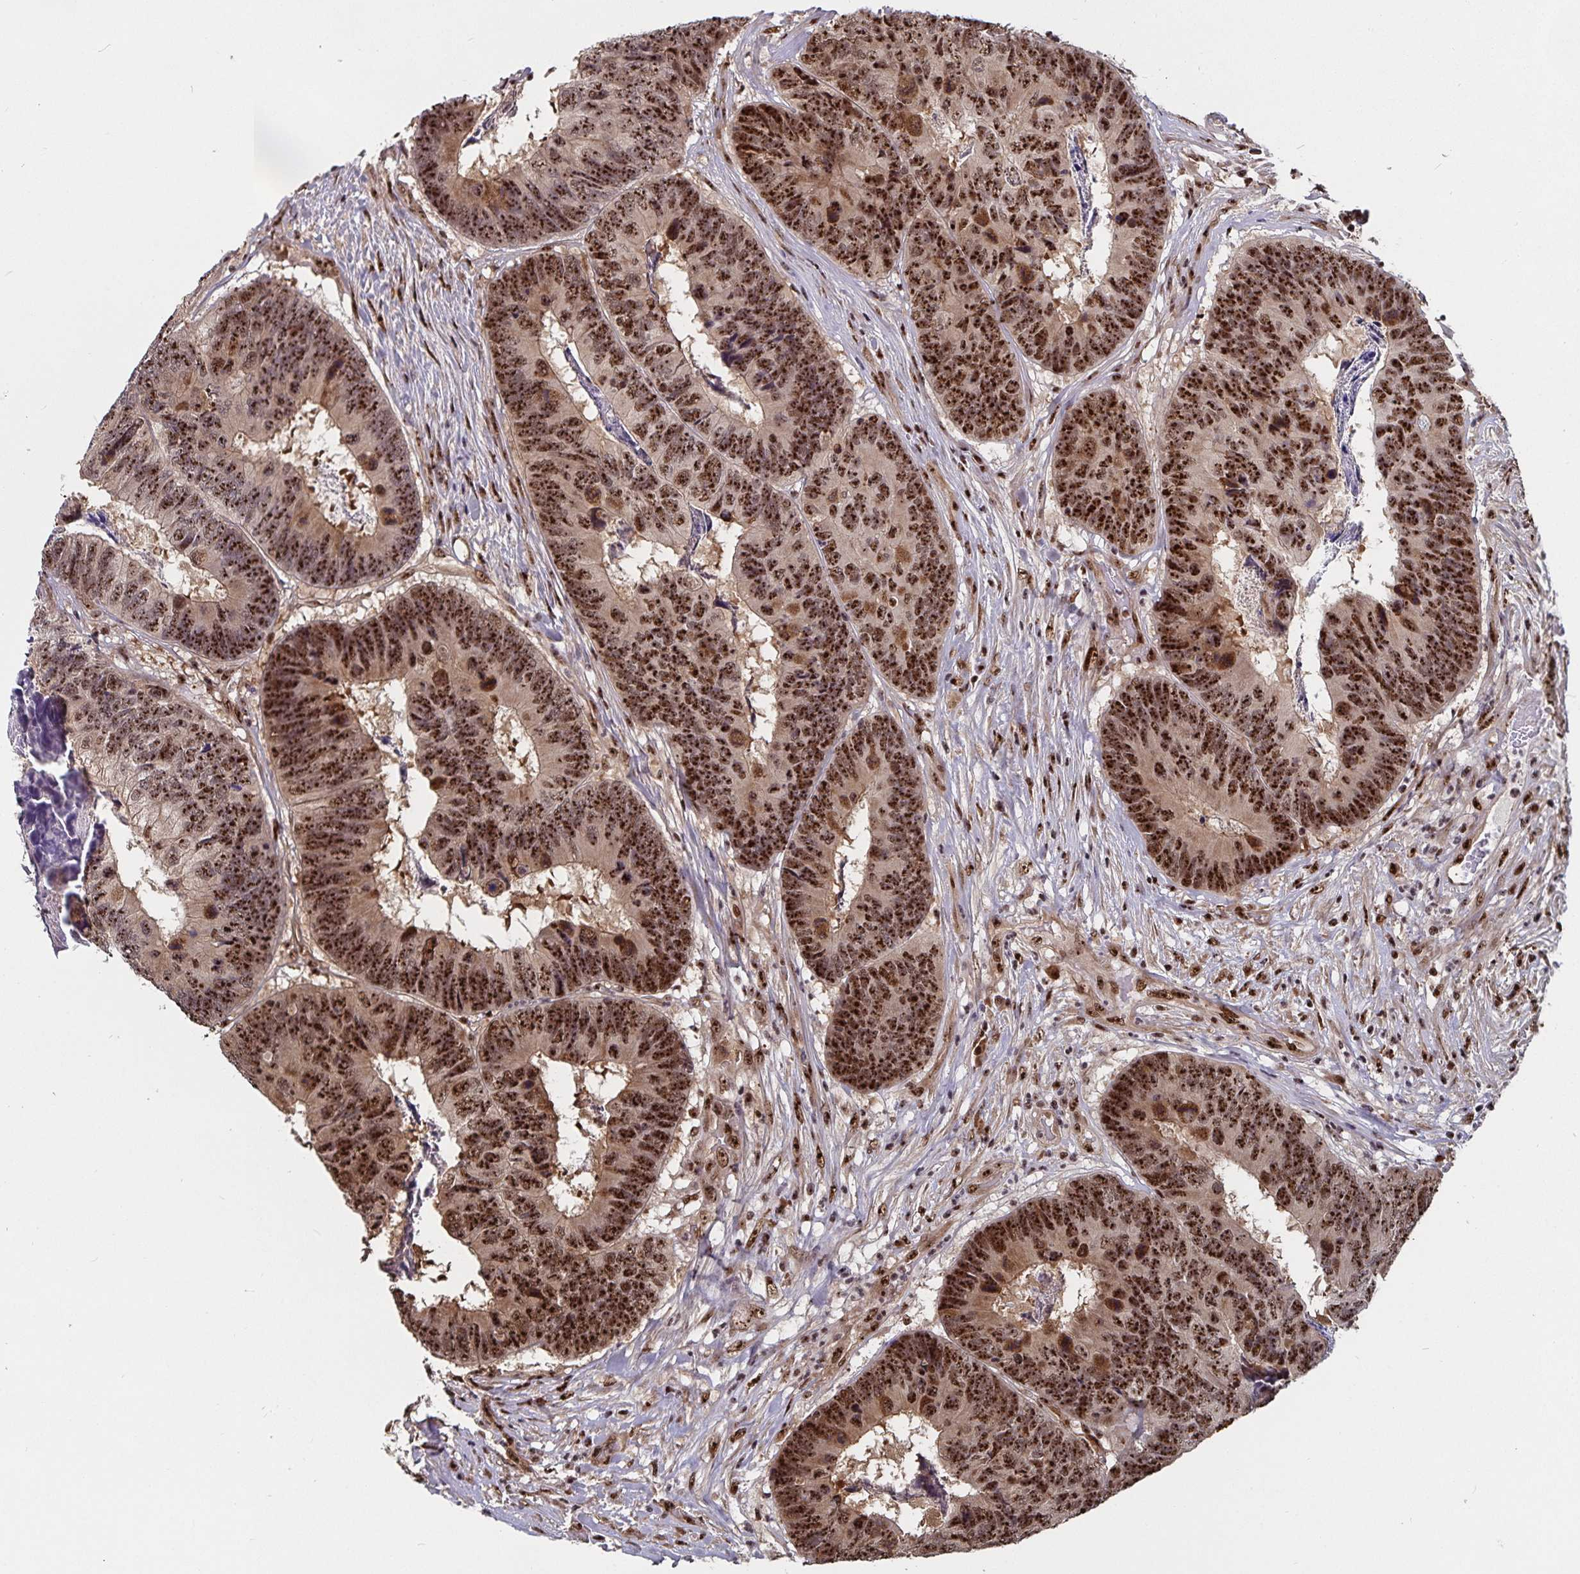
{"staining": {"intensity": "strong", "quantity": ">75%", "location": "nuclear"}, "tissue": "colorectal cancer", "cell_type": "Tumor cells", "image_type": "cancer", "snomed": [{"axis": "morphology", "description": "Adenocarcinoma, NOS"}, {"axis": "topography", "description": "Colon"}], "caption": "Colorectal adenocarcinoma stained with a protein marker demonstrates strong staining in tumor cells.", "gene": "LAS1L", "patient": {"sex": "female", "age": 67}}